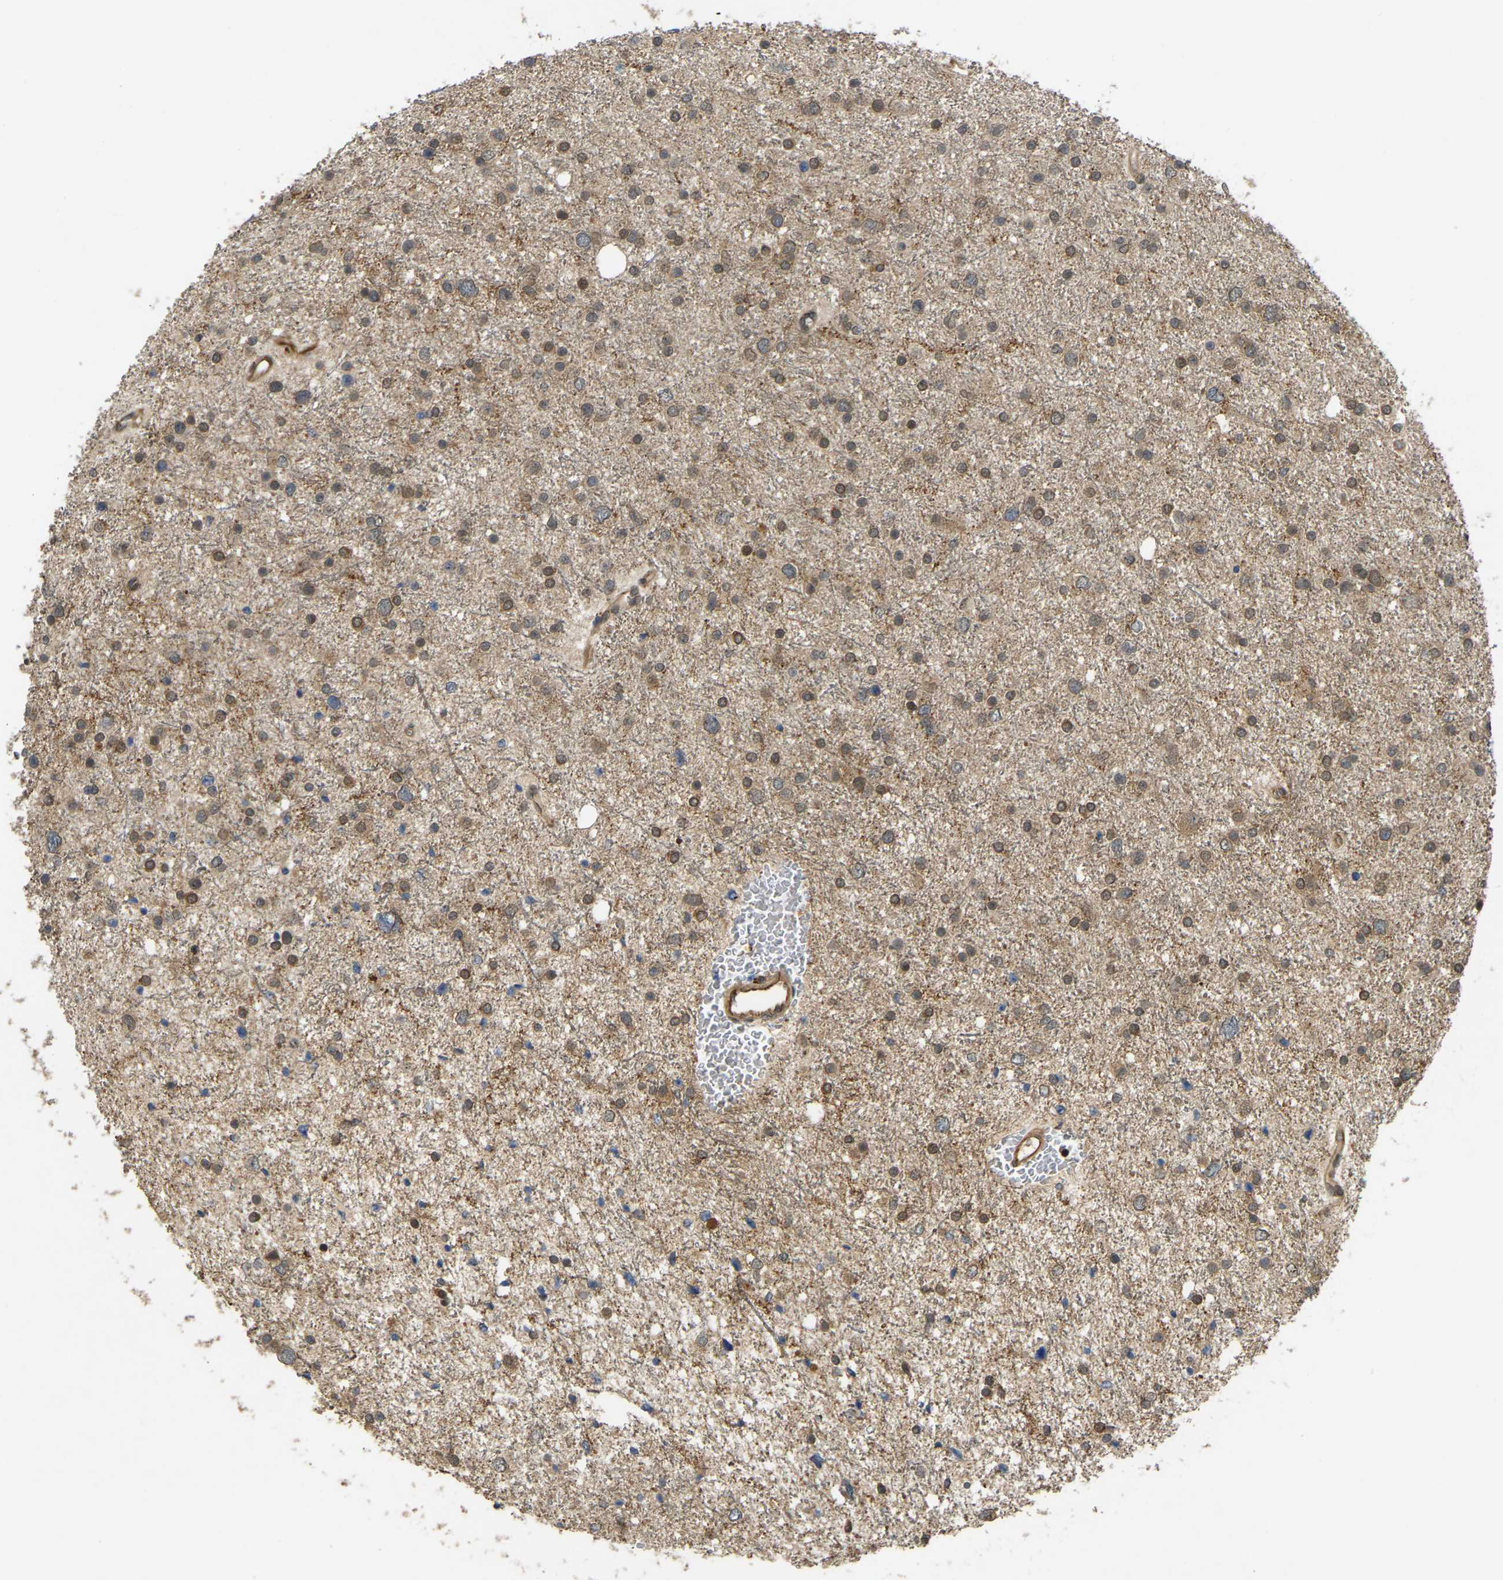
{"staining": {"intensity": "moderate", "quantity": ">75%", "location": "cytoplasmic/membranous,nuclear"}, "tissue": "glioma", "cell_type": "Tumor cells", "image_type": "cancer", "snomed": [{"axis": "morphology", "description": "Glioma, malignant, Low grade"}, {"axis": "topography", "description": "Brain"}], "caption": "Immunohistochemical staining of human malignant low-grade glioma shows moderate cytoplasmic/membranous and nuclear protein expression in approximately >75% of tumor cells. The staining was performed using DAB, with brown indicating positive protein expression. Nuclei are stained blue with hematoxylin.", "gene": "KIAA1549", "patient": {"sex": "female", "age": 37}}